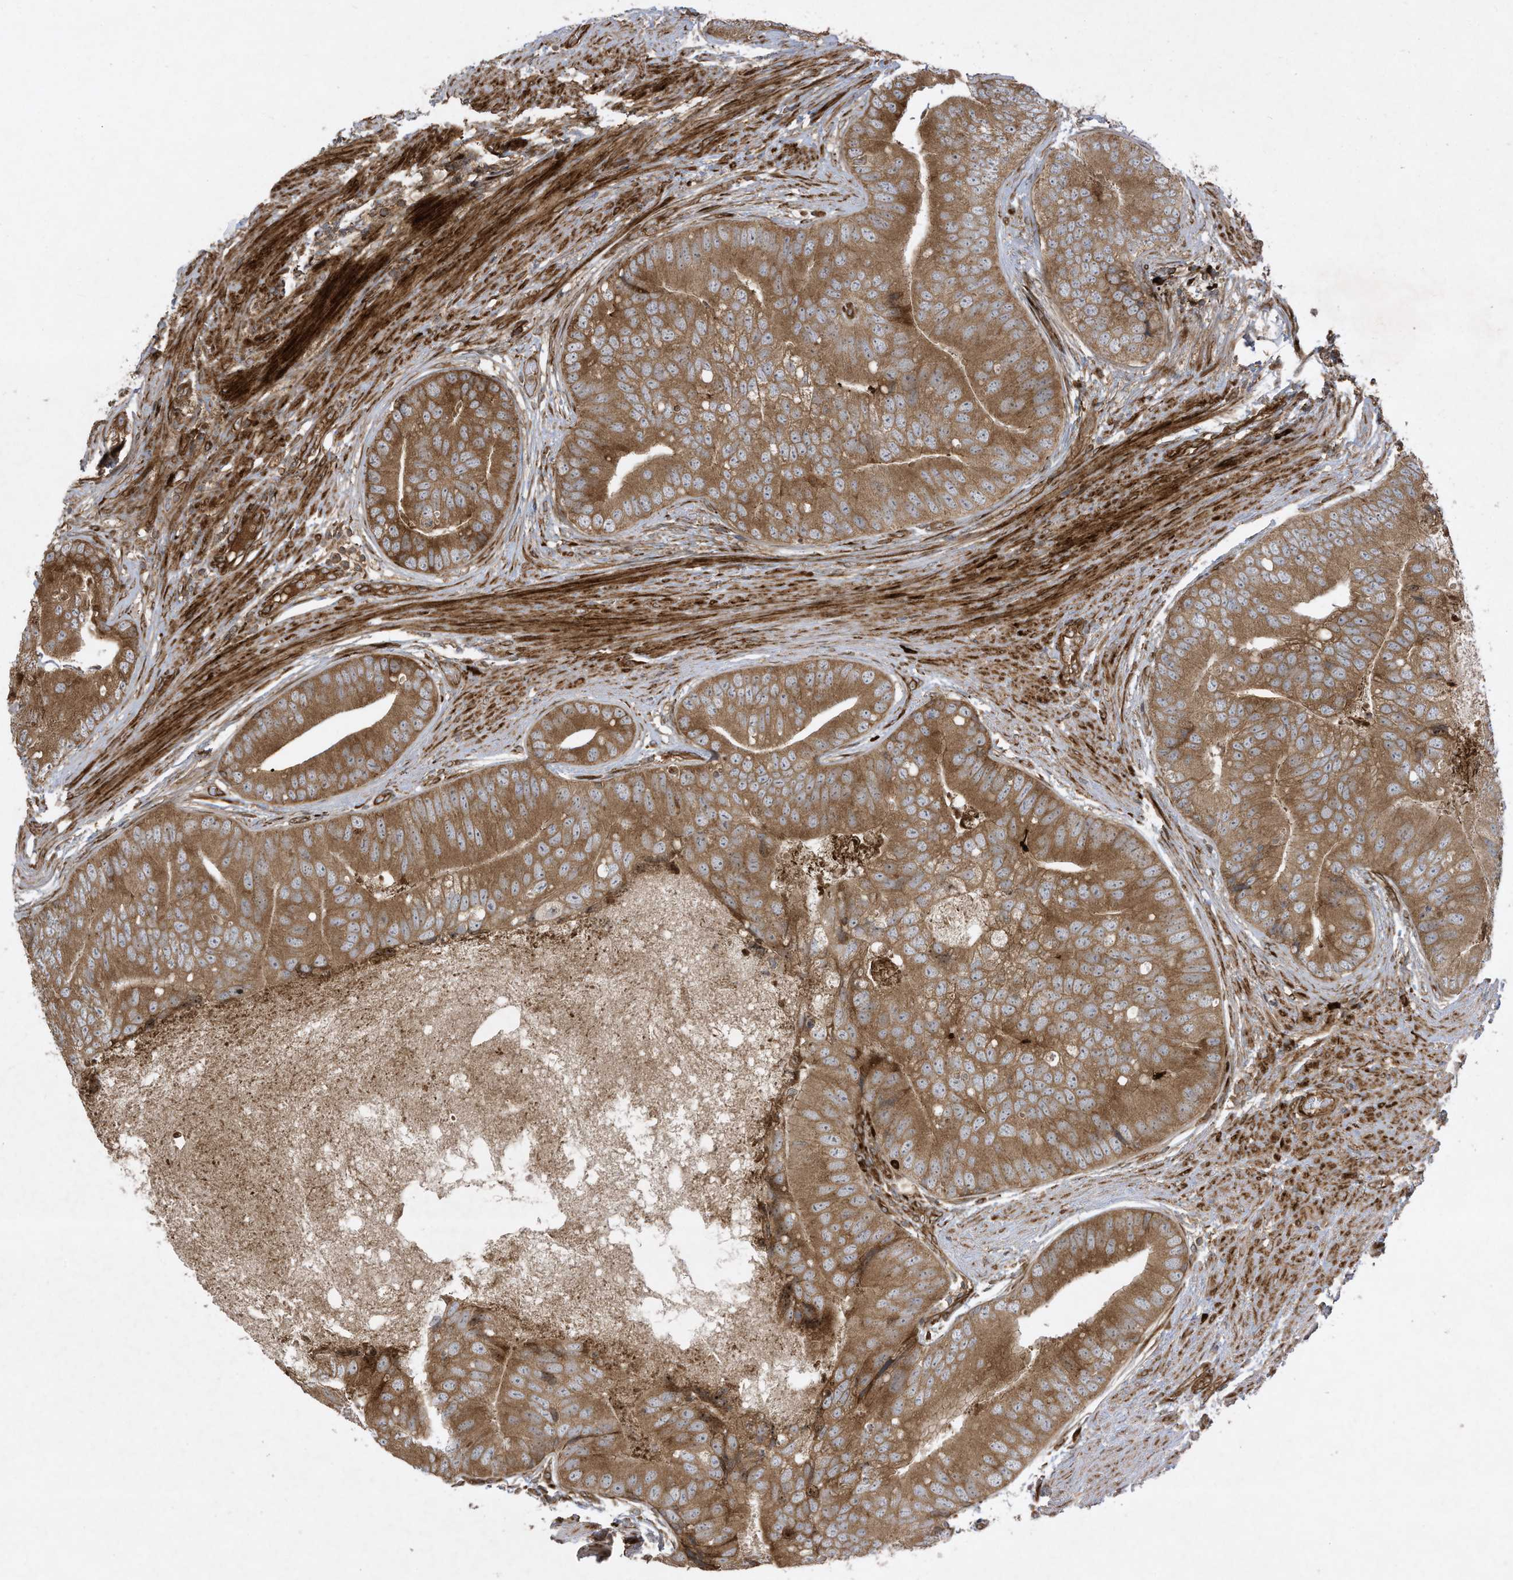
{"staining": {"intensity": "moderate", "quantity": ">75%", "location": "cytoplasmic/membranous"}, "tissue": "prostate cancer", "cell_type": "Tumor cells", "image_type": "cancer", "snomed": [{"axis": "morphology", "description": "Adenocarcinoma, High grade"}, {"axis": "topography", "description": "Prostate"}], "caption": "Immunohistochemical staining of prostate cancer exhibits medium levels of moderate cytoplasmic/membranous staining in approximately >75% of tumor cells.", "gene": "DDIT4", "patient": {"sex": "male", "age": 70}}